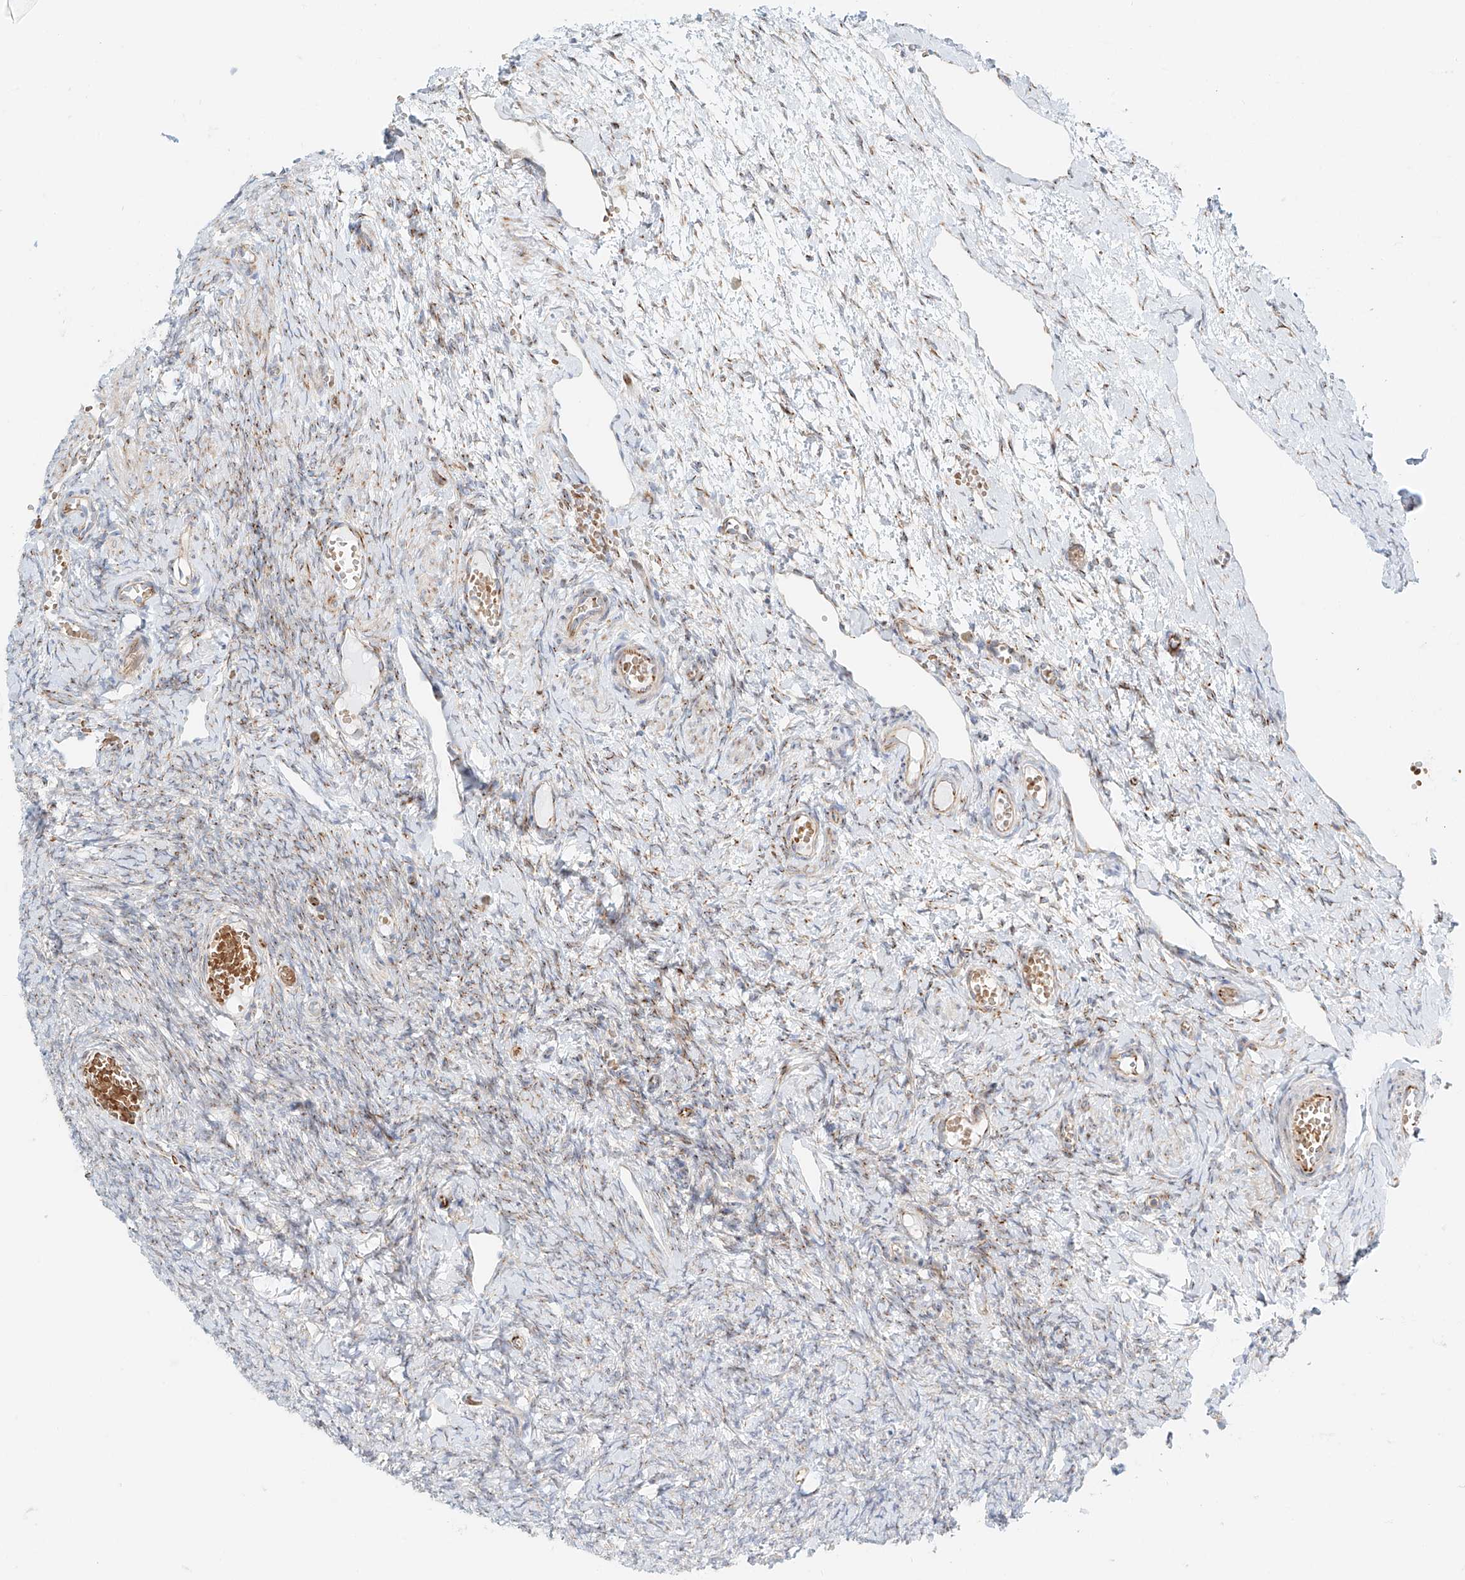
{"staining": {"intensity": "negative", "quantity": "none", "location": "none"}, "tissue": "ovary", "cell_type": "Ovarian stroma cells", "image_type": "normal", "snomed": [{"axis": "morphology", "description": "Adenocarcinoma, NOS"}, {"axis": "topography", "description": "Endometrium"}], "caption": "IHC of unremarkable ovary exhibits no staining in ovarian stroma cells.", "gene": "EIPR1", "patient": {"sex": "female", "age": 32}}